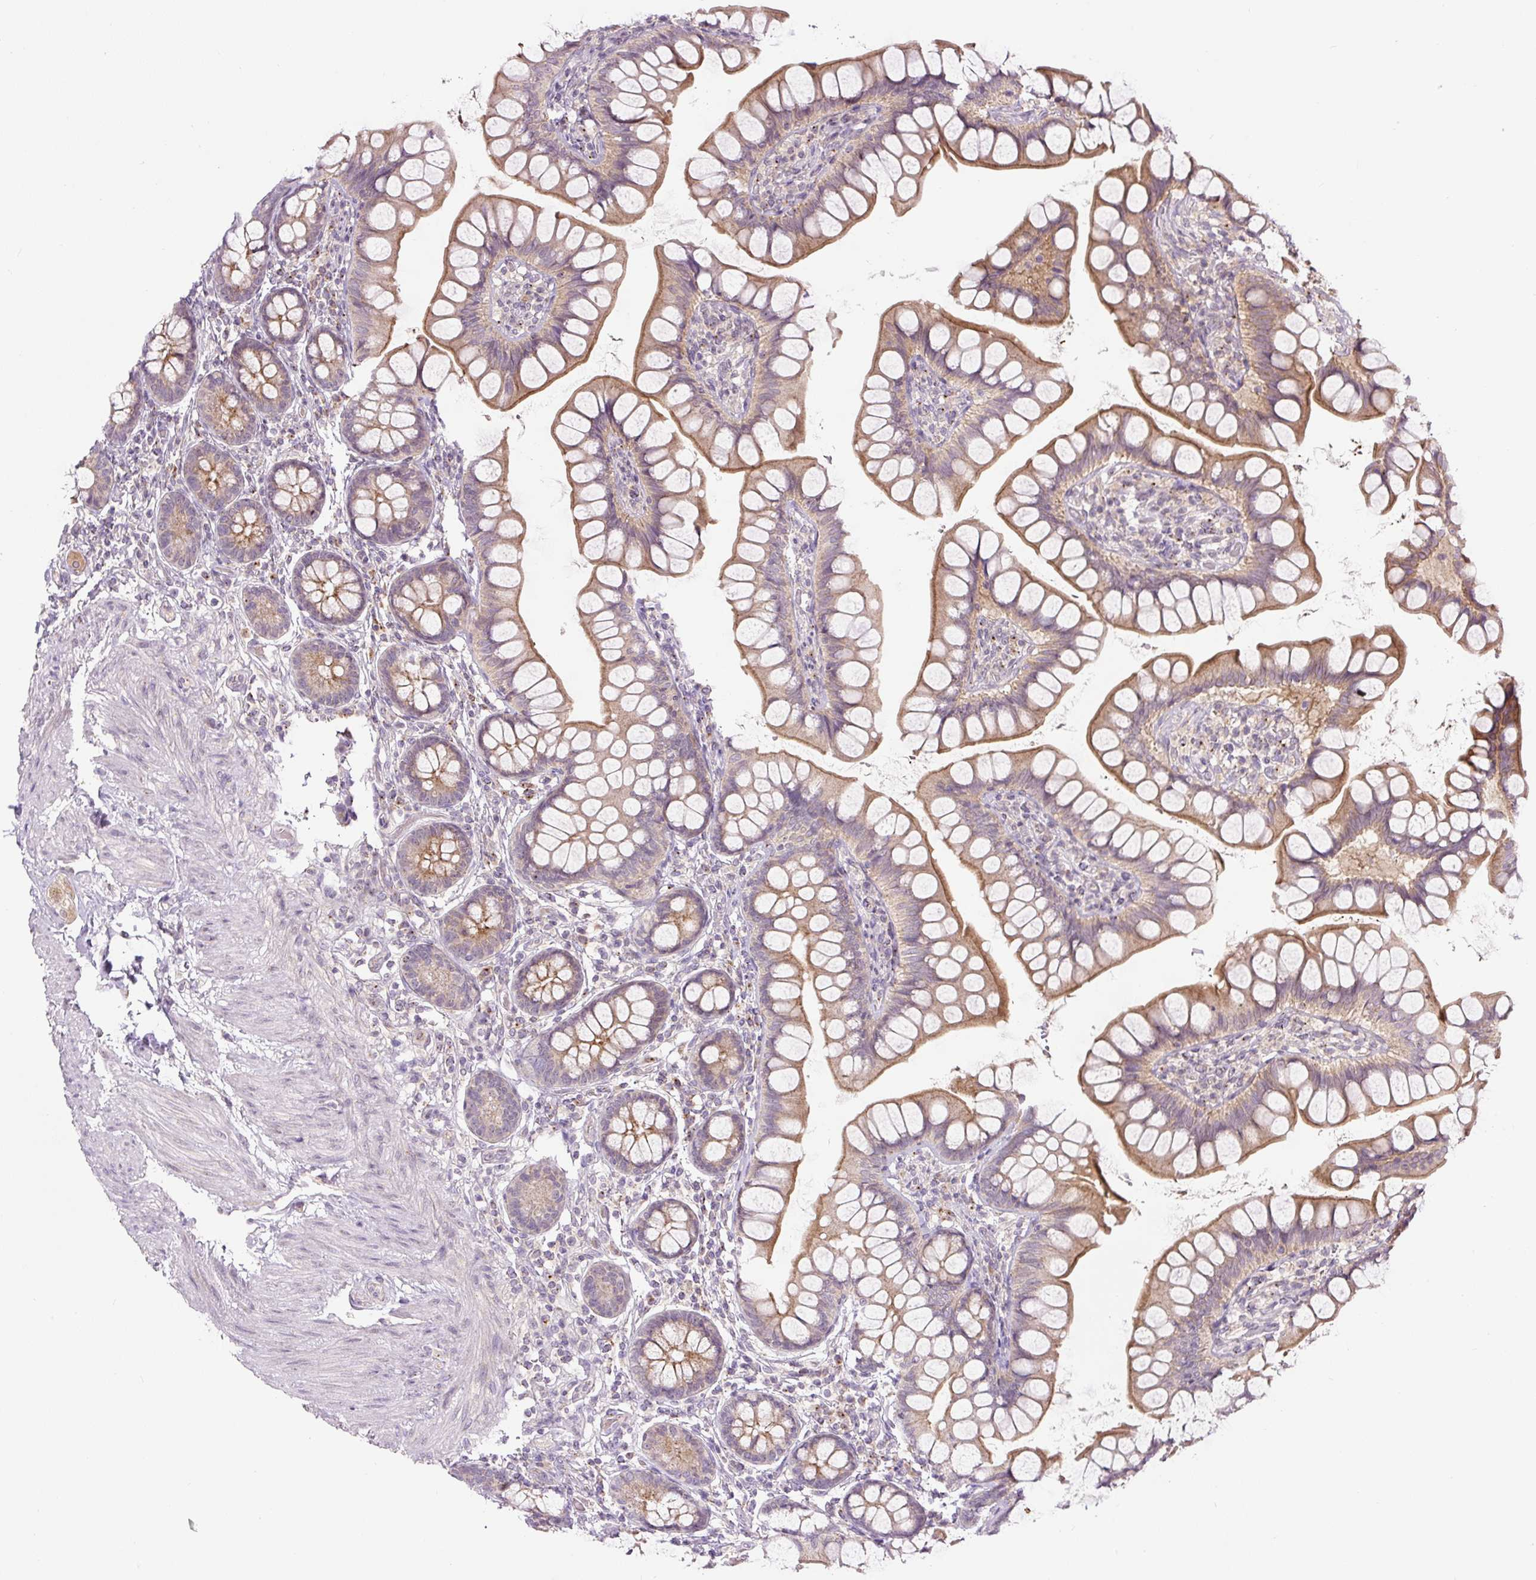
{"staining": {"intensity": "moderate", "quantity": ">75%", "location": "cytoplasmic/membranous"}, "tissue": "small intestine", "cell_type": "Glandular cells", "image_type": "normal", "snomed": [{"axis": "morphology", "description": "Normal tissue, NOS"}, {"axis": "topography", "description": "Small intestine"}], "caption": "Glandular cells demonstrate medium levels of moderate cytoplasmic/membranous staining in approximately >75% of cells in normal small intestine.", "gene": "PCM1", "patient": {"sex": "male", "age": 70}}